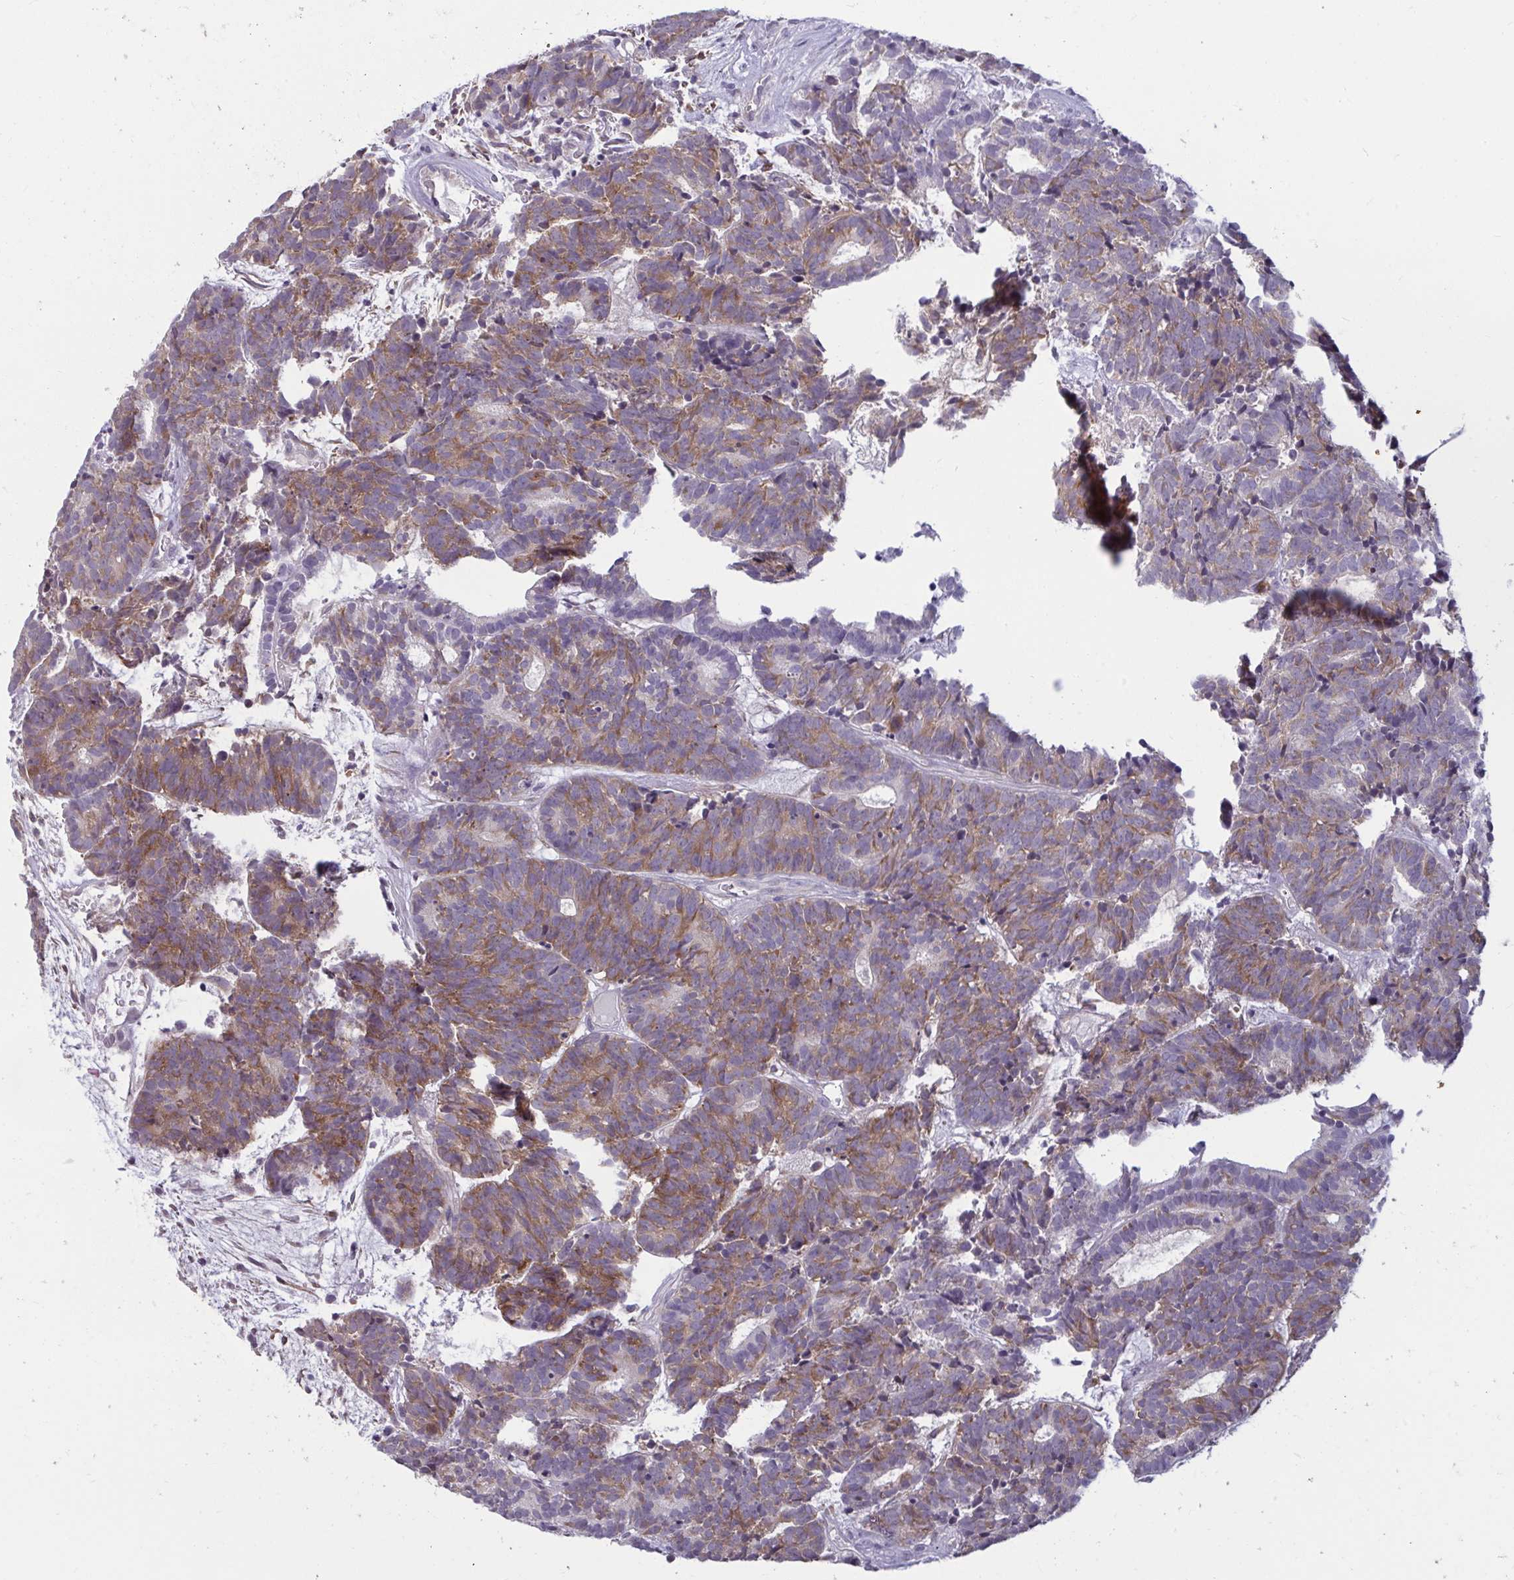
{"staining": {"intensity": "weak", "quantity": ">75%", "location": "cytoplasmic/membranous"}, "tissue": "head and neck cancer", "cell_type": "Tumor cells", "image_type": "cancer", "snomed": [{"axis": "morphology", "description": "Adenocarcinoma, NOS"}, {"axis": "topography", "description": "Head-Neck"}], "caption": "Head and neck cancer stained with immunohistochemistry exhibits weak cytoplasmic/membranous positivity in about >75% of tumor cells.", "gene": "TBC1D4", "patient": {"sex": "female", "age": 81}}